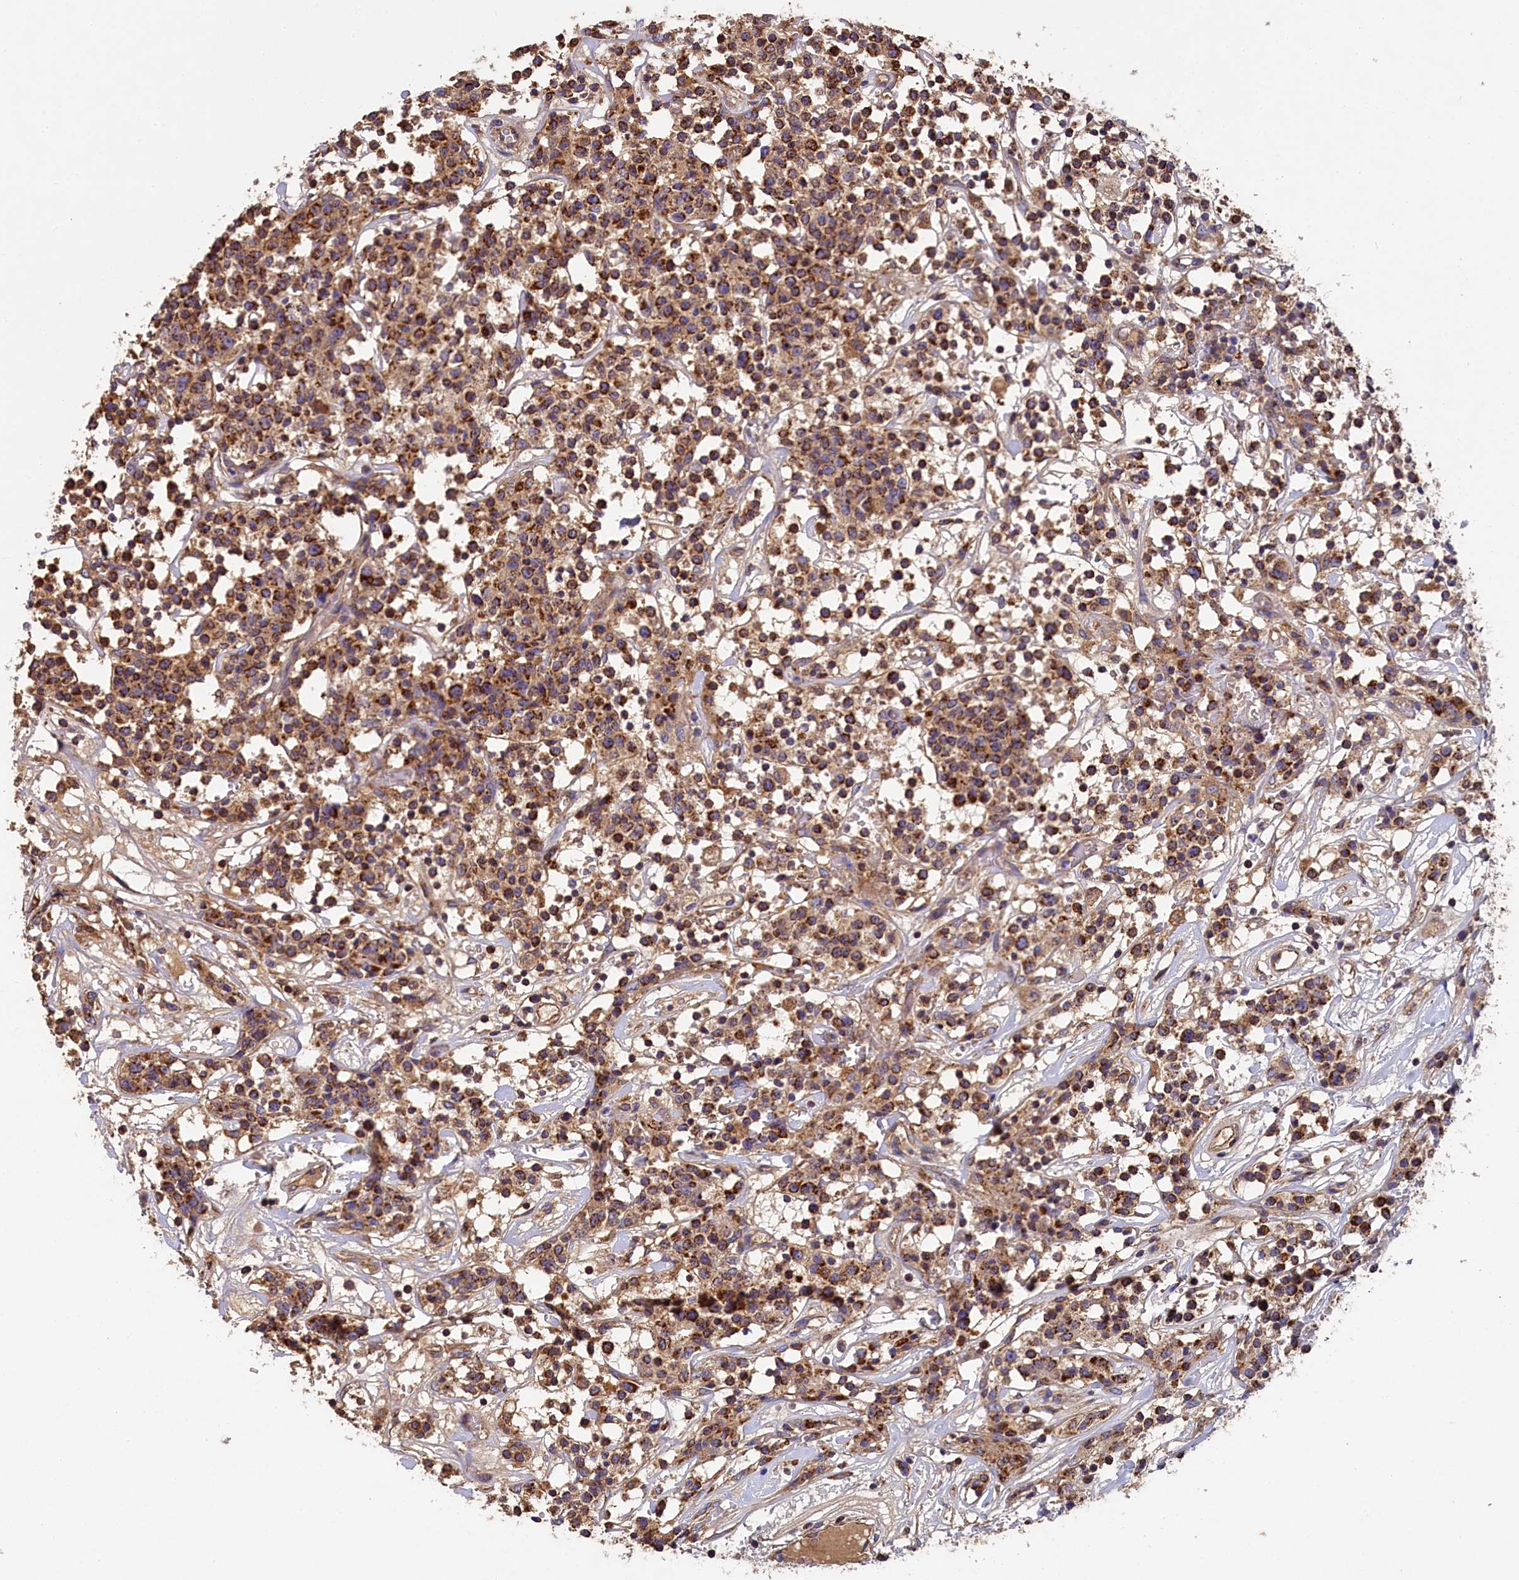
{"staining": {"intensity": "moderate", "quantity": ">75%", "location": "cytoplasmic/membranous"}, "tissue": "lymphoma", "cell_type": "Tumor cells", "image_type": "cancer", "snomed": [{"axis": "morphology", "description": "Malignant lymphoma, non-Hodgkin's type, Low grade"}, {"axis": "topography", "description": "Small intestine"}], "caption": "Immunohistochemical staining of lymphoma reveals moderate cytoplasmic/membranous protein staining in about >75% of tumor cells. (Brightfield microscopy of DAB IHC at high magnification).", "gene": "SEC31B", "patient": {"sex": "female", "age": 59}}